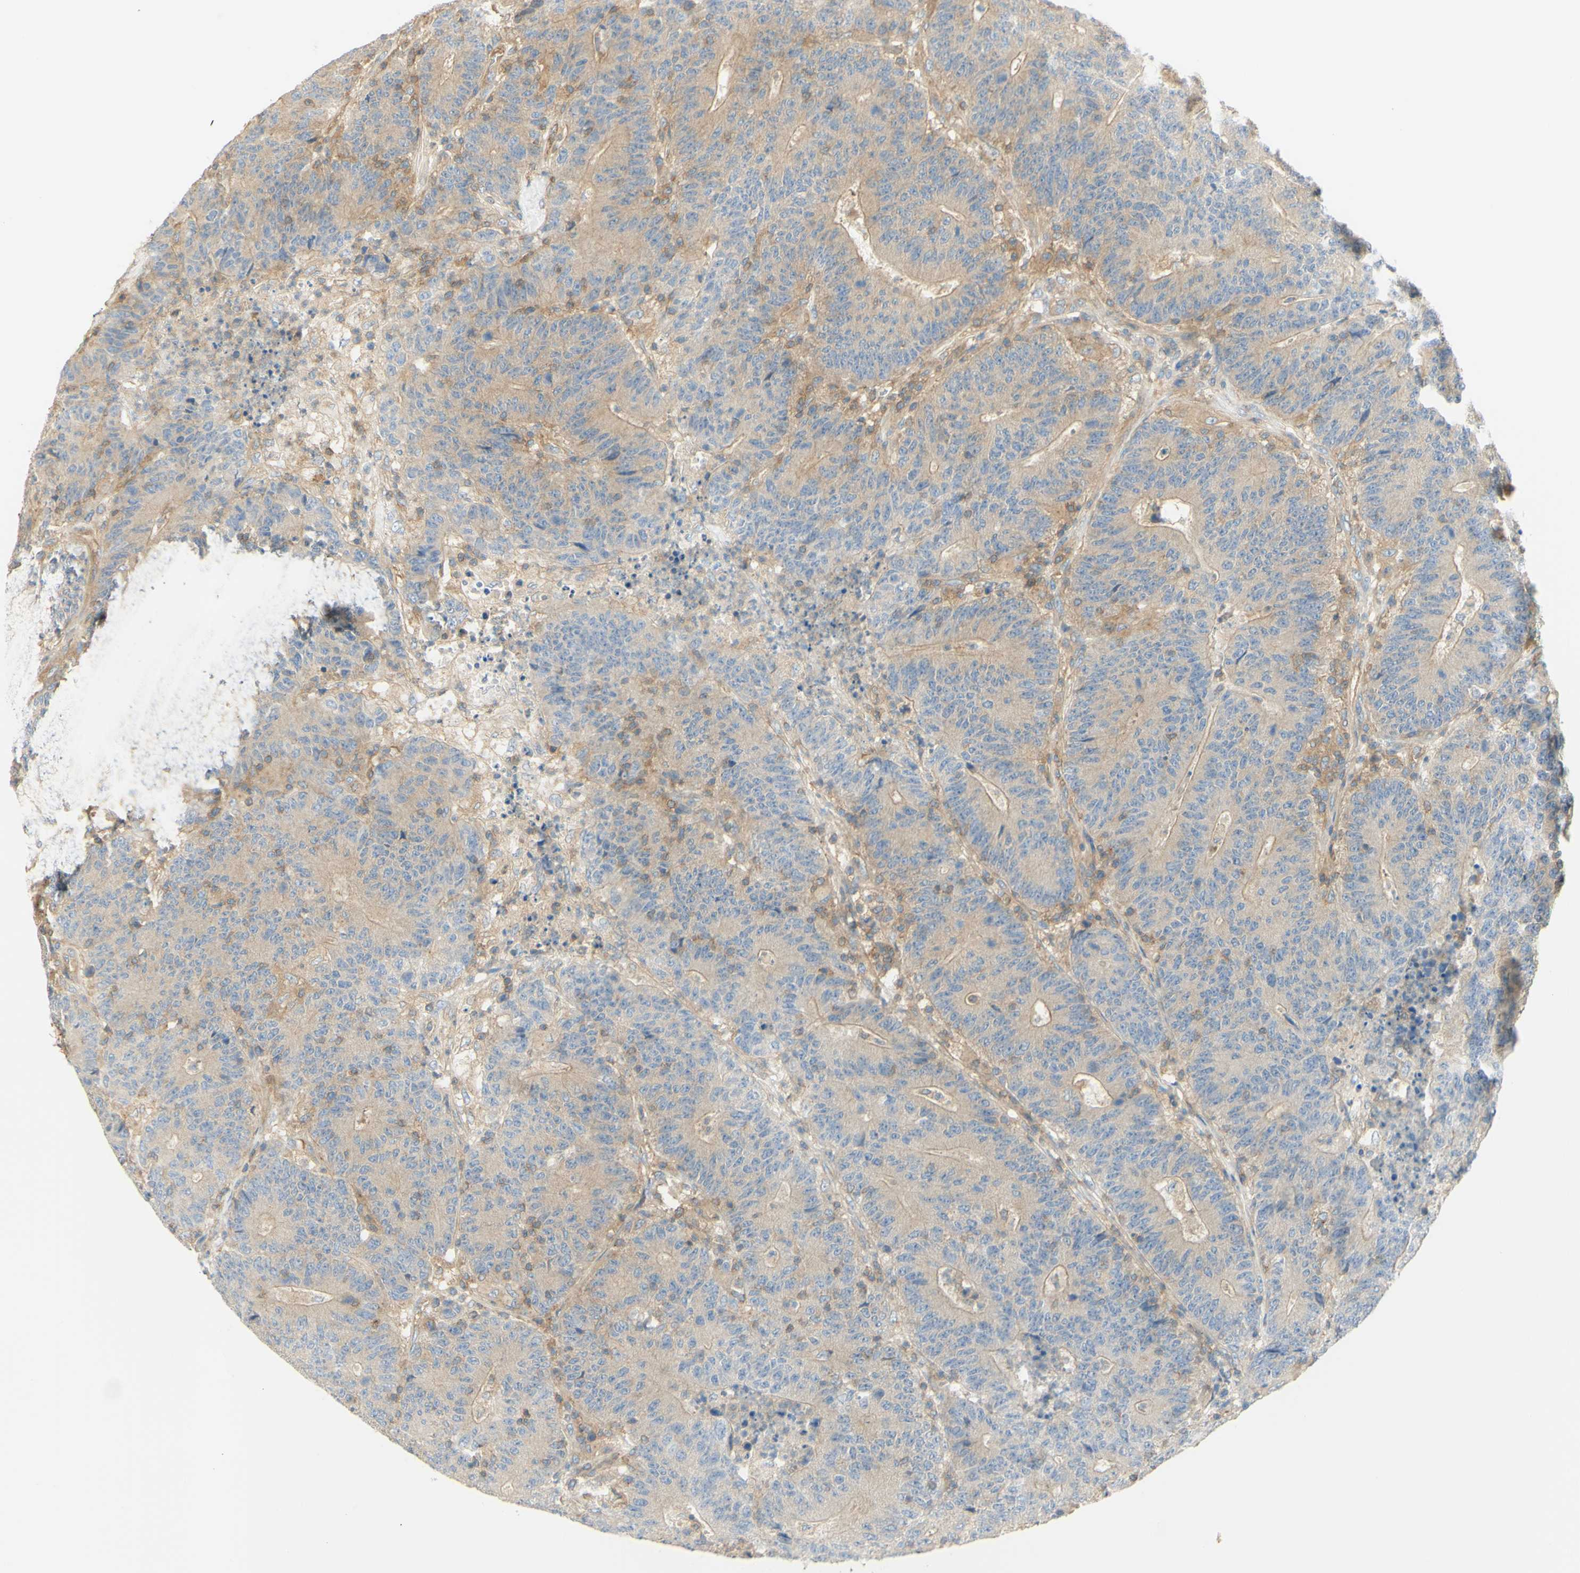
{"staining": {"intensity": "moderate", "quantity": ">75%", "location": "cytoplasmic/membranous"}, "tissue": "colorectal cancer", "cell_type": "Tumor cells", "image_type": "cancer", "snomed": [{"axis": "morphology", "description": "Normal tissue, NOS"}, {"axis": "morphology", "description": "Adenocarcinoma, NOS"}, {"axis": "topography", "description": "Colon"}], "caption": "Immunohistochemistry histopathology image of human colorectal adenocarcinoma stained for a protein (brown), which exhibits medium levels of moderate cytoplasmic/membranous staining in approximately >75% of tumor cells.", "gene": "IKBKG", "patient": {"sex": "female", "age": 75}}